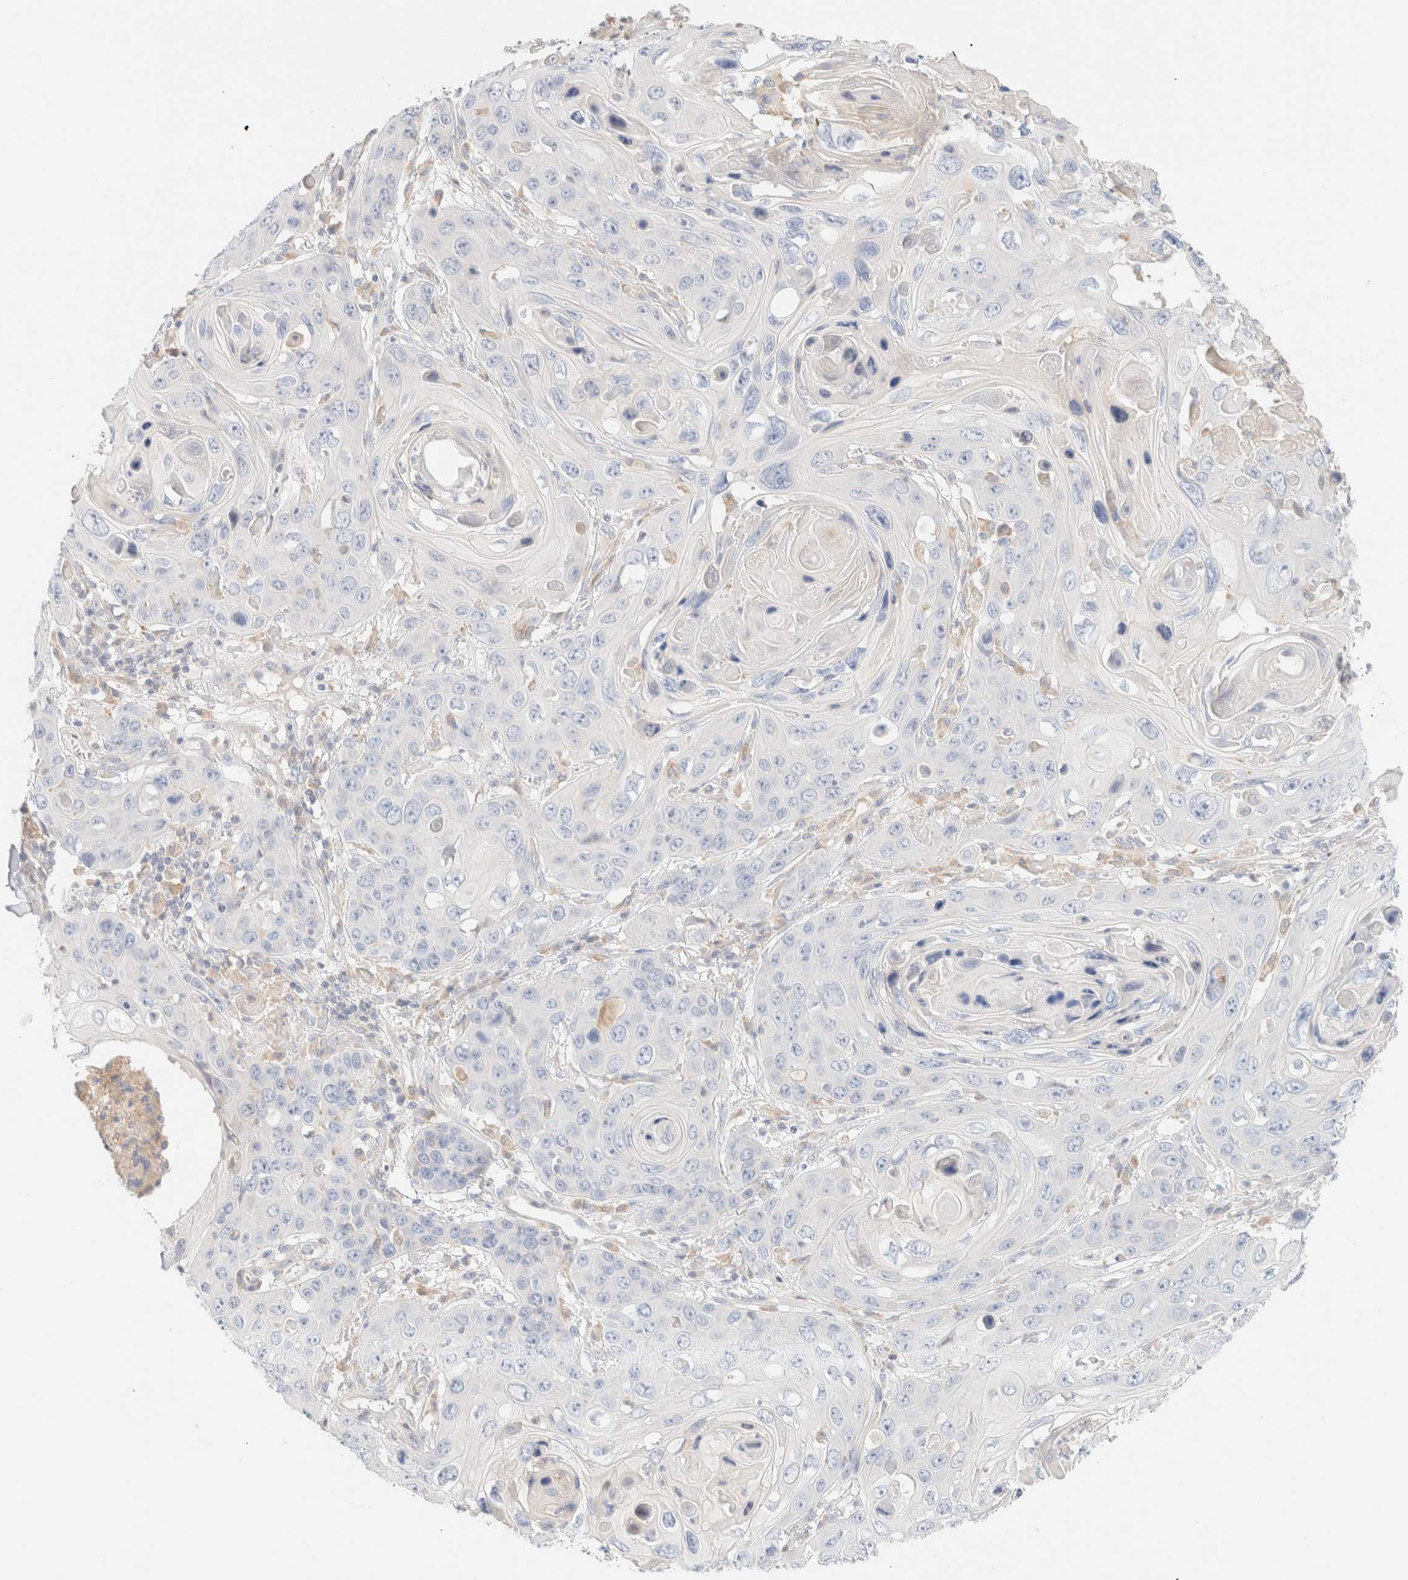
{"staining": {"intensity": "negative", "quantity": "none", "location": "none"}, "tissue": "skin cancer", "cell_type": "Tumor cells", "image_type": "cancer", "snomed": [{"axis": "morphology", "description": "Squamous cell carcinoma, NOS"}, {"axis": "topography", "description": "Skin"}], "caption": "Immunohistochemical staining of skin squamous cell carcinoma displays no significant staining in tumor cells.", "gene": "SARM1", "patient": {"sex": "male", "age": 55}}